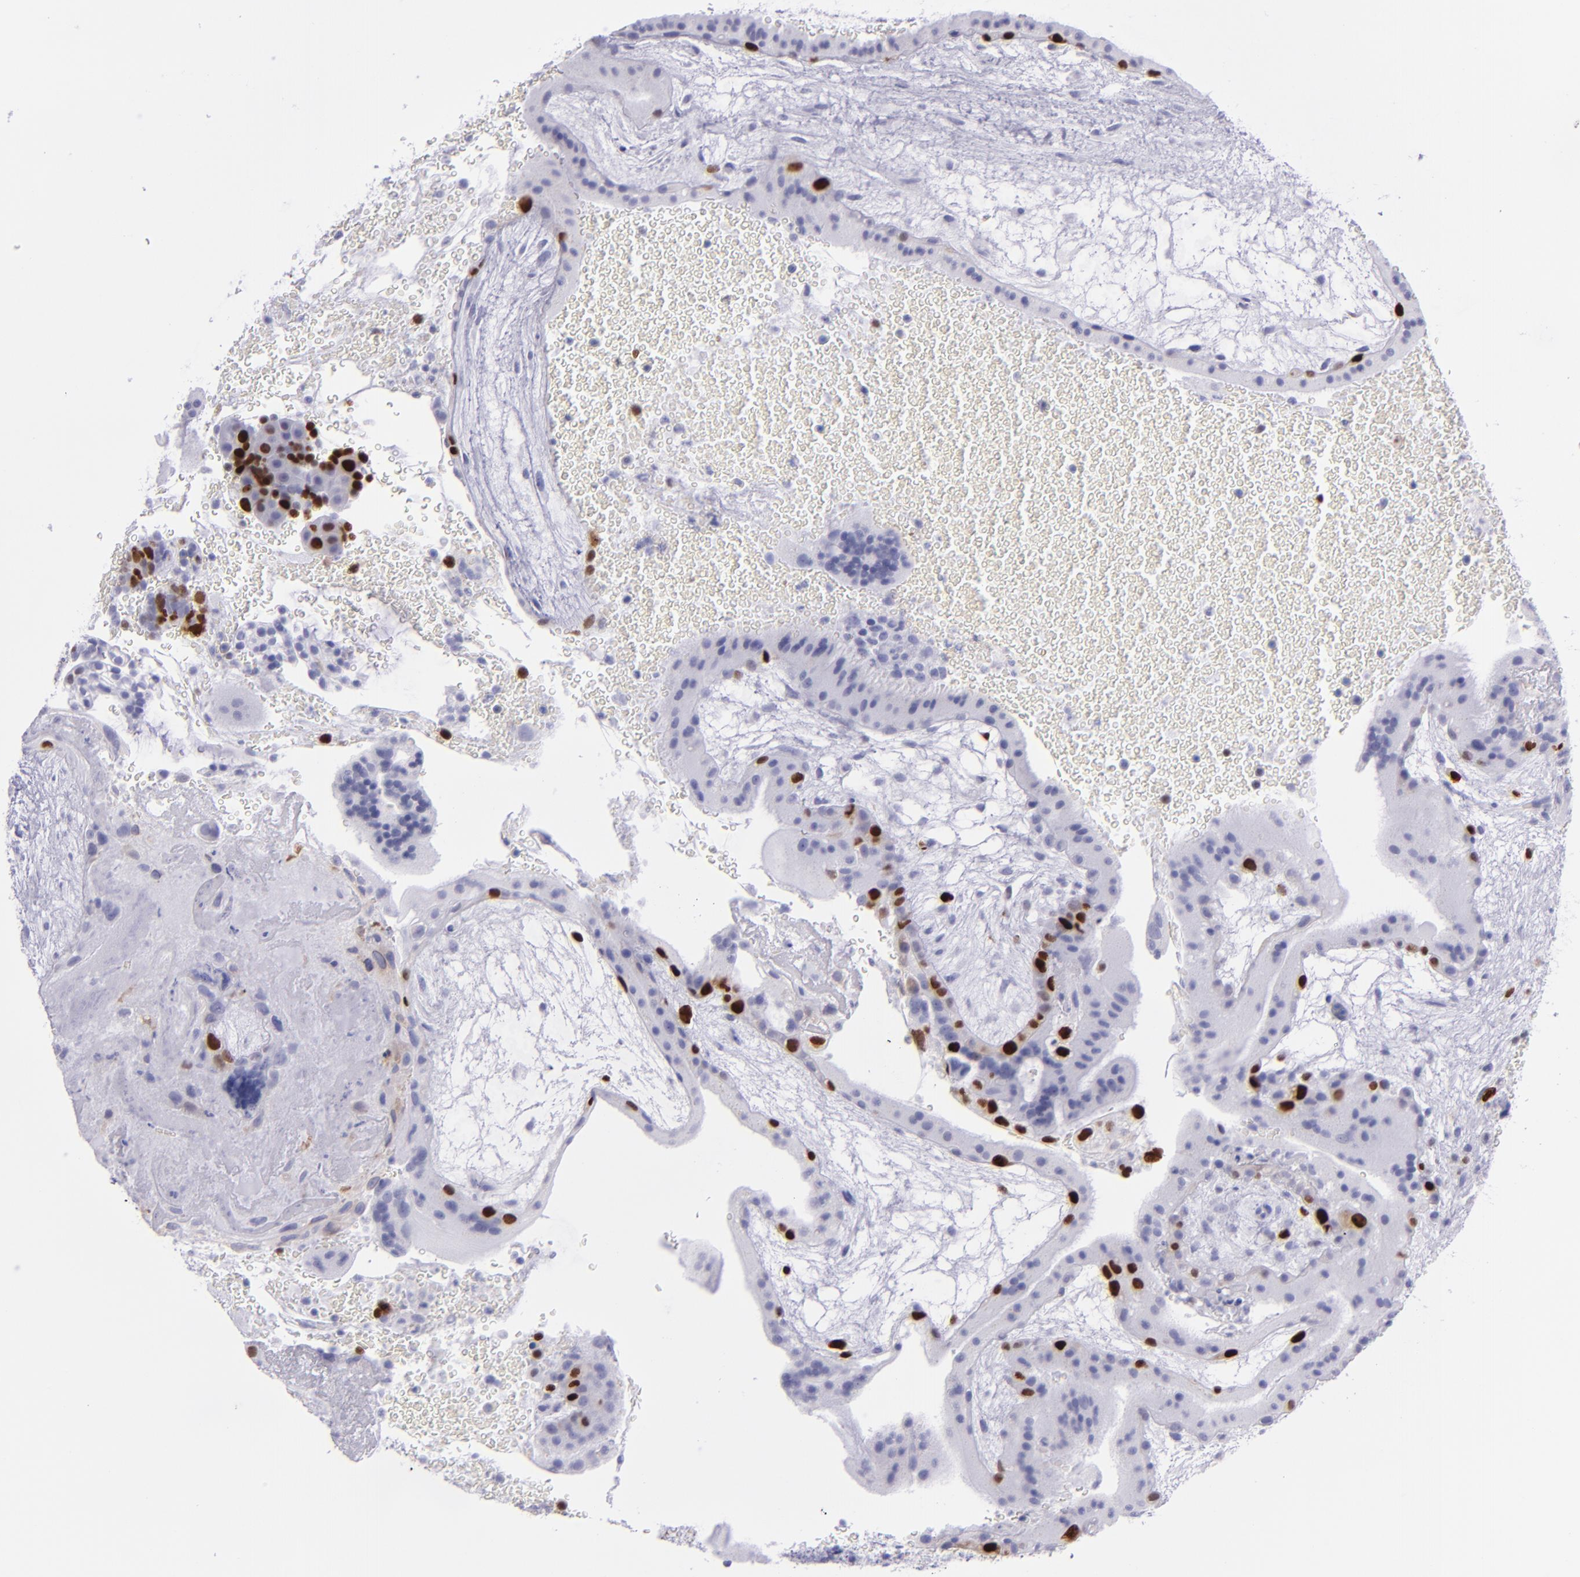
{"staining": {"intensity": "strong", "quantity": "<25%", "location": "nuclear"}, "tissue": "placenta", "cell_type": "Decidual cells", "image_type": "normal", "snomed": [{"axis": "morphology", "description": "Normal tissue, NOS"}, {"axis": "topography", "description": "Placenta"}], "caption": "Immunohistochemistry (DAB) staining of normal placenta displays strong nuclear protein staining in about <25% of decidual cells.", "gene": "TOP2A", "patient": {"sex": "female", "age": 19}}